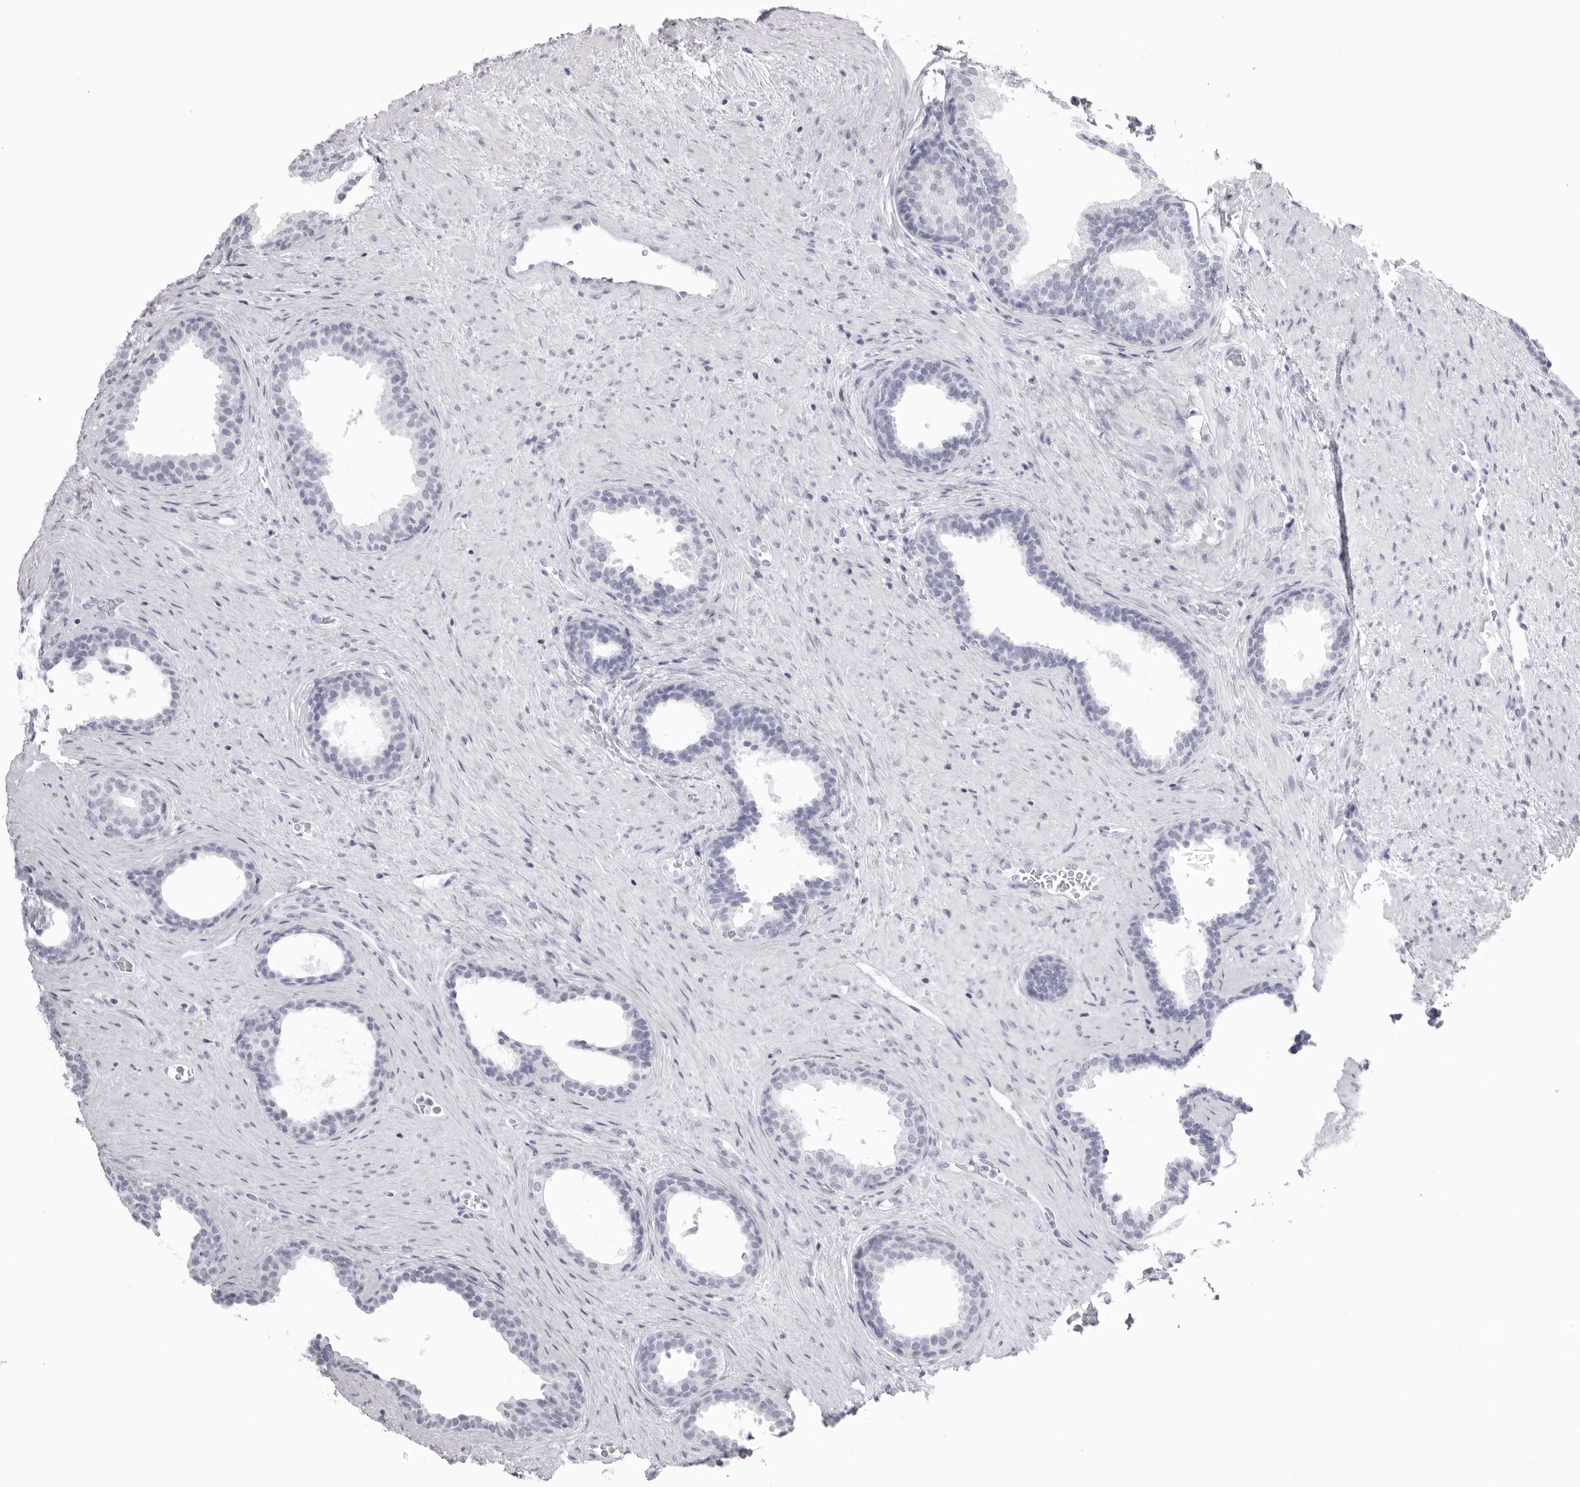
{"staining": {"intensity": "negative", "quantity": "none", "location": "none"}, "tissue": "prostate", "cell_type": "Glandular cells", "image_type": "normal", "snomed": [{"axis": "morphology", "description": "Normal tissue, NOS"}, {"axis": "topography", "description": "Prostate"}], "caption": "An immunohistochemistry (IHC) histopathology image of normal prostate is shown. There is no staining in glandular cells of prostate.", "gene": "KLK9", "patient": {"sex": "male", "age": 76}}